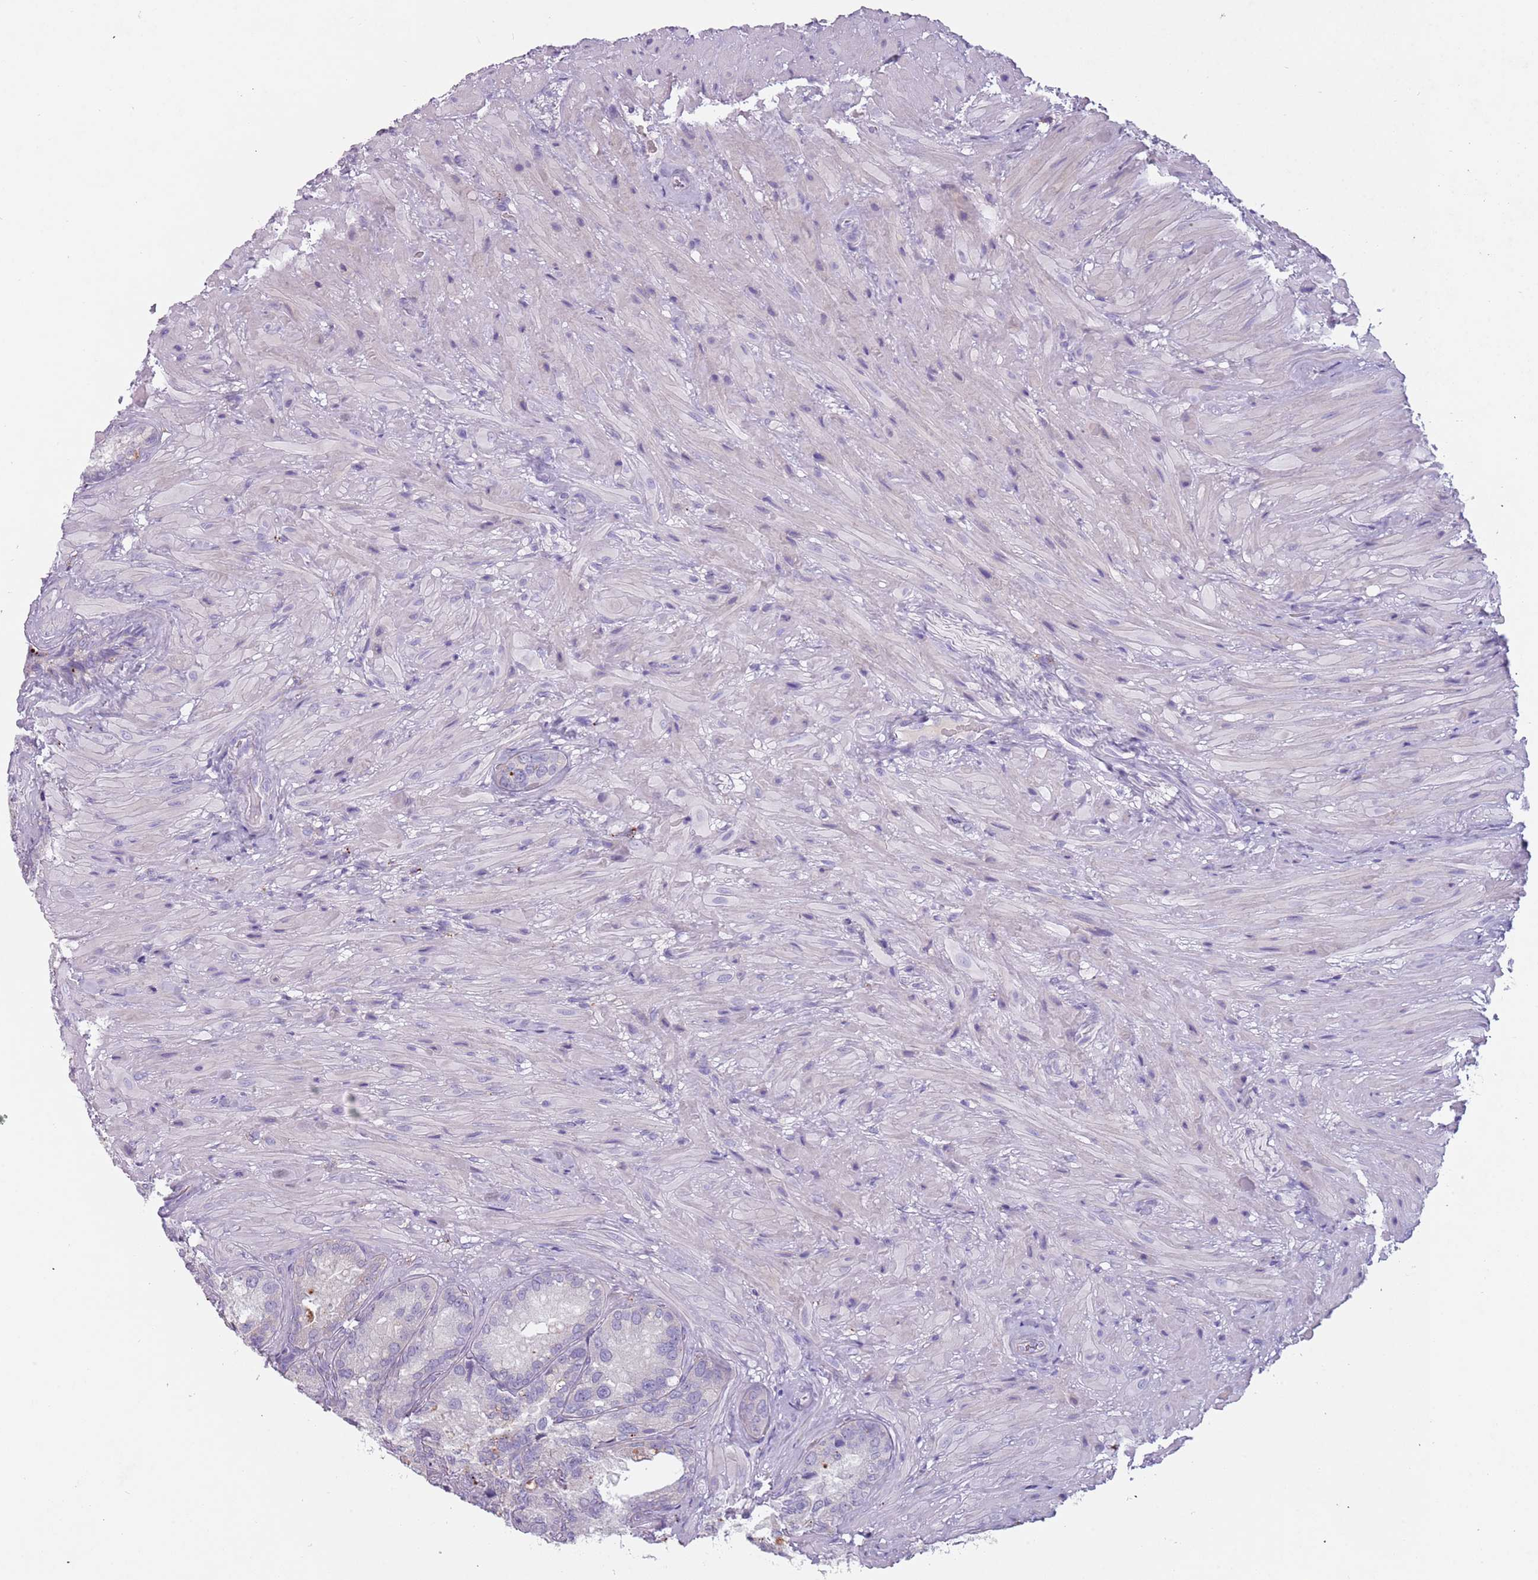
{"staining": {"intensity": "negative", "quantity": "none", "location": "none"}, "tissue": "seminal vesicle", "cell_type": "Glandular cells", "image_type": "normal", "snomed": [{"axis": "morphology", "description": "Normal tissue, NOS"}, {"axis": "topography", "description": "Seminal veicle"}], "caption": "An IHC micrograph of normal seminal vesicle is shown. There is no staining in glandular cells of seminal vesicle. Nuclei are stained in blue.", "gene": "NWD2", "patient": {"sex": "male", "age": 62}}